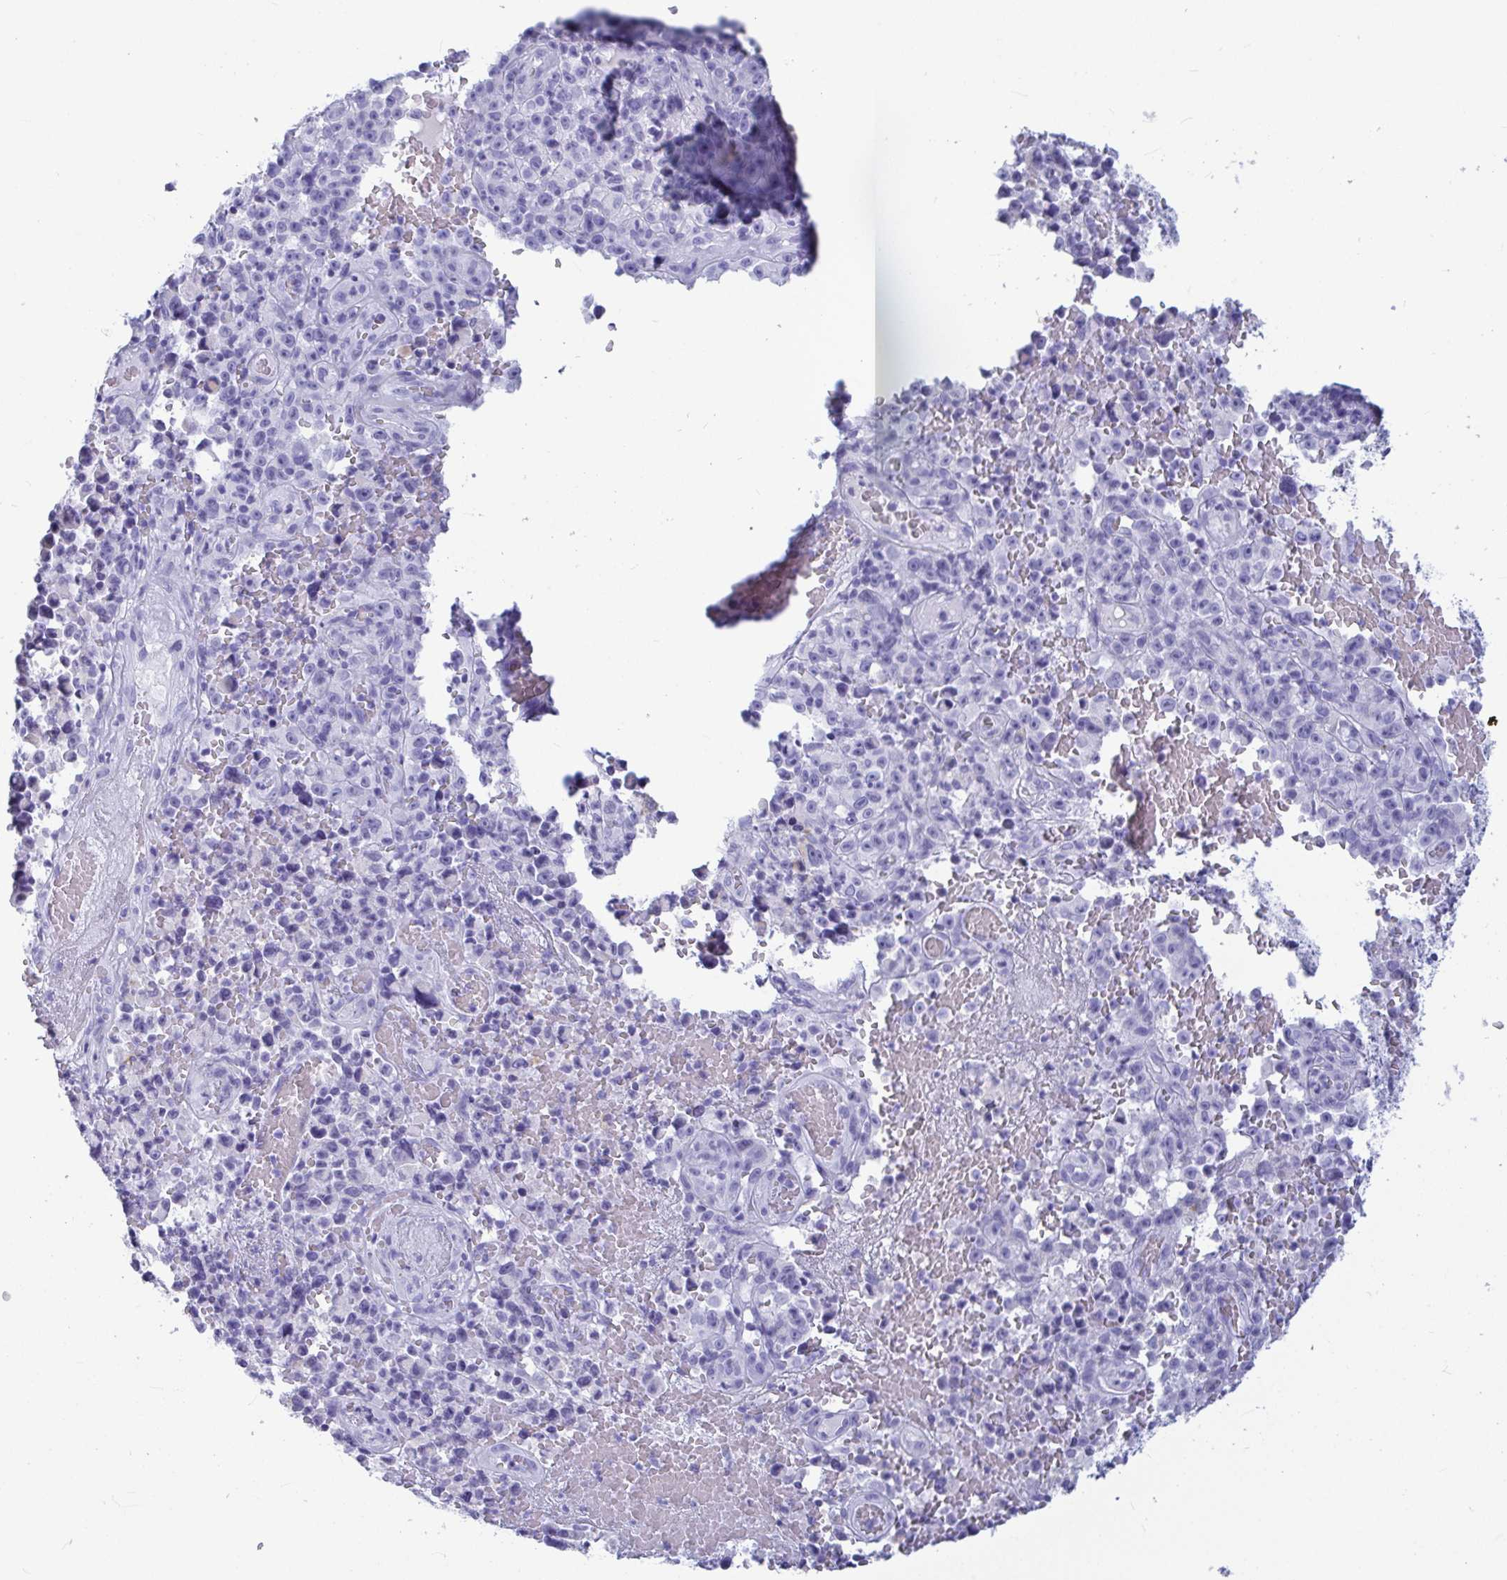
{"staining": {"intensity": "negative", "quantity": "none", "location": "none"}, "tissue": "melanoma", "cell_type": "Tumor cells", "image_type": "cancer", "snomed": [{"axis": "morphology", "description": "Malignant melanoma, NOS"}, {"axis": "topography", "description": "Skin"}], "caption": "DAB immunohistochemical staining of melanoma shows no significant expression in tumor cells.", "gene": "OR5J2", "patient": {"sex": "female", "age": 82}}